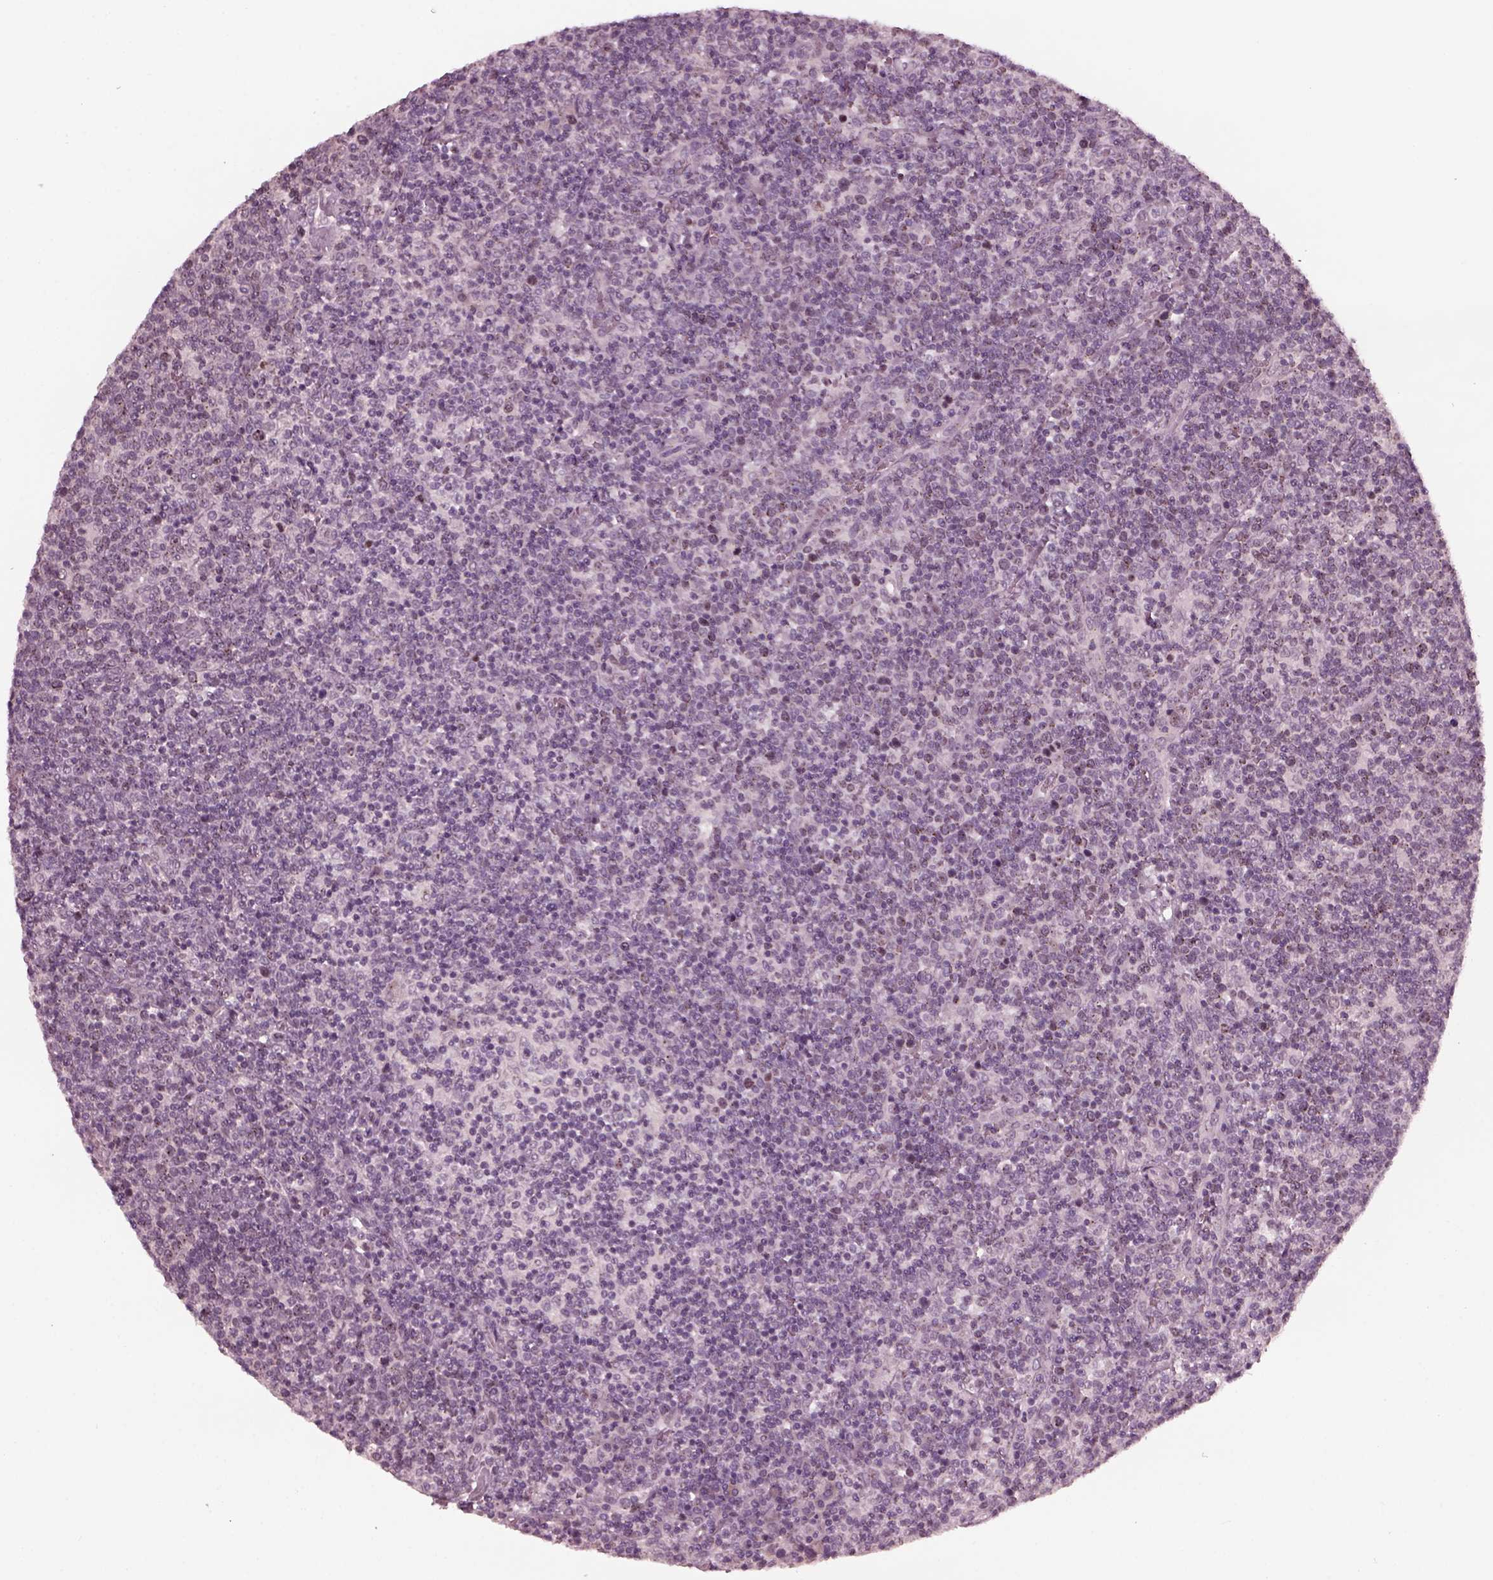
{"staining": {"intensity": "negative", "quantity": "none", "location": "none"}, "tissue": "lymphoma", "cell_type": "Tumor cells", "image_type": "cancer", "snomed": [{"axis": "morphology", "description": "Malignant lymphoma, non-Hodgkin's type, High grade"}, {"axis": "topography", "description": "Lymph node"}], "caption": "Immunohistochemical staining of human high-grade malignant lymphoma, non-Hodgkin's type shows no significant positivity in tumor cells.", "gene": "SAXO1", "patient": {"sex": "male", "age": 61}}